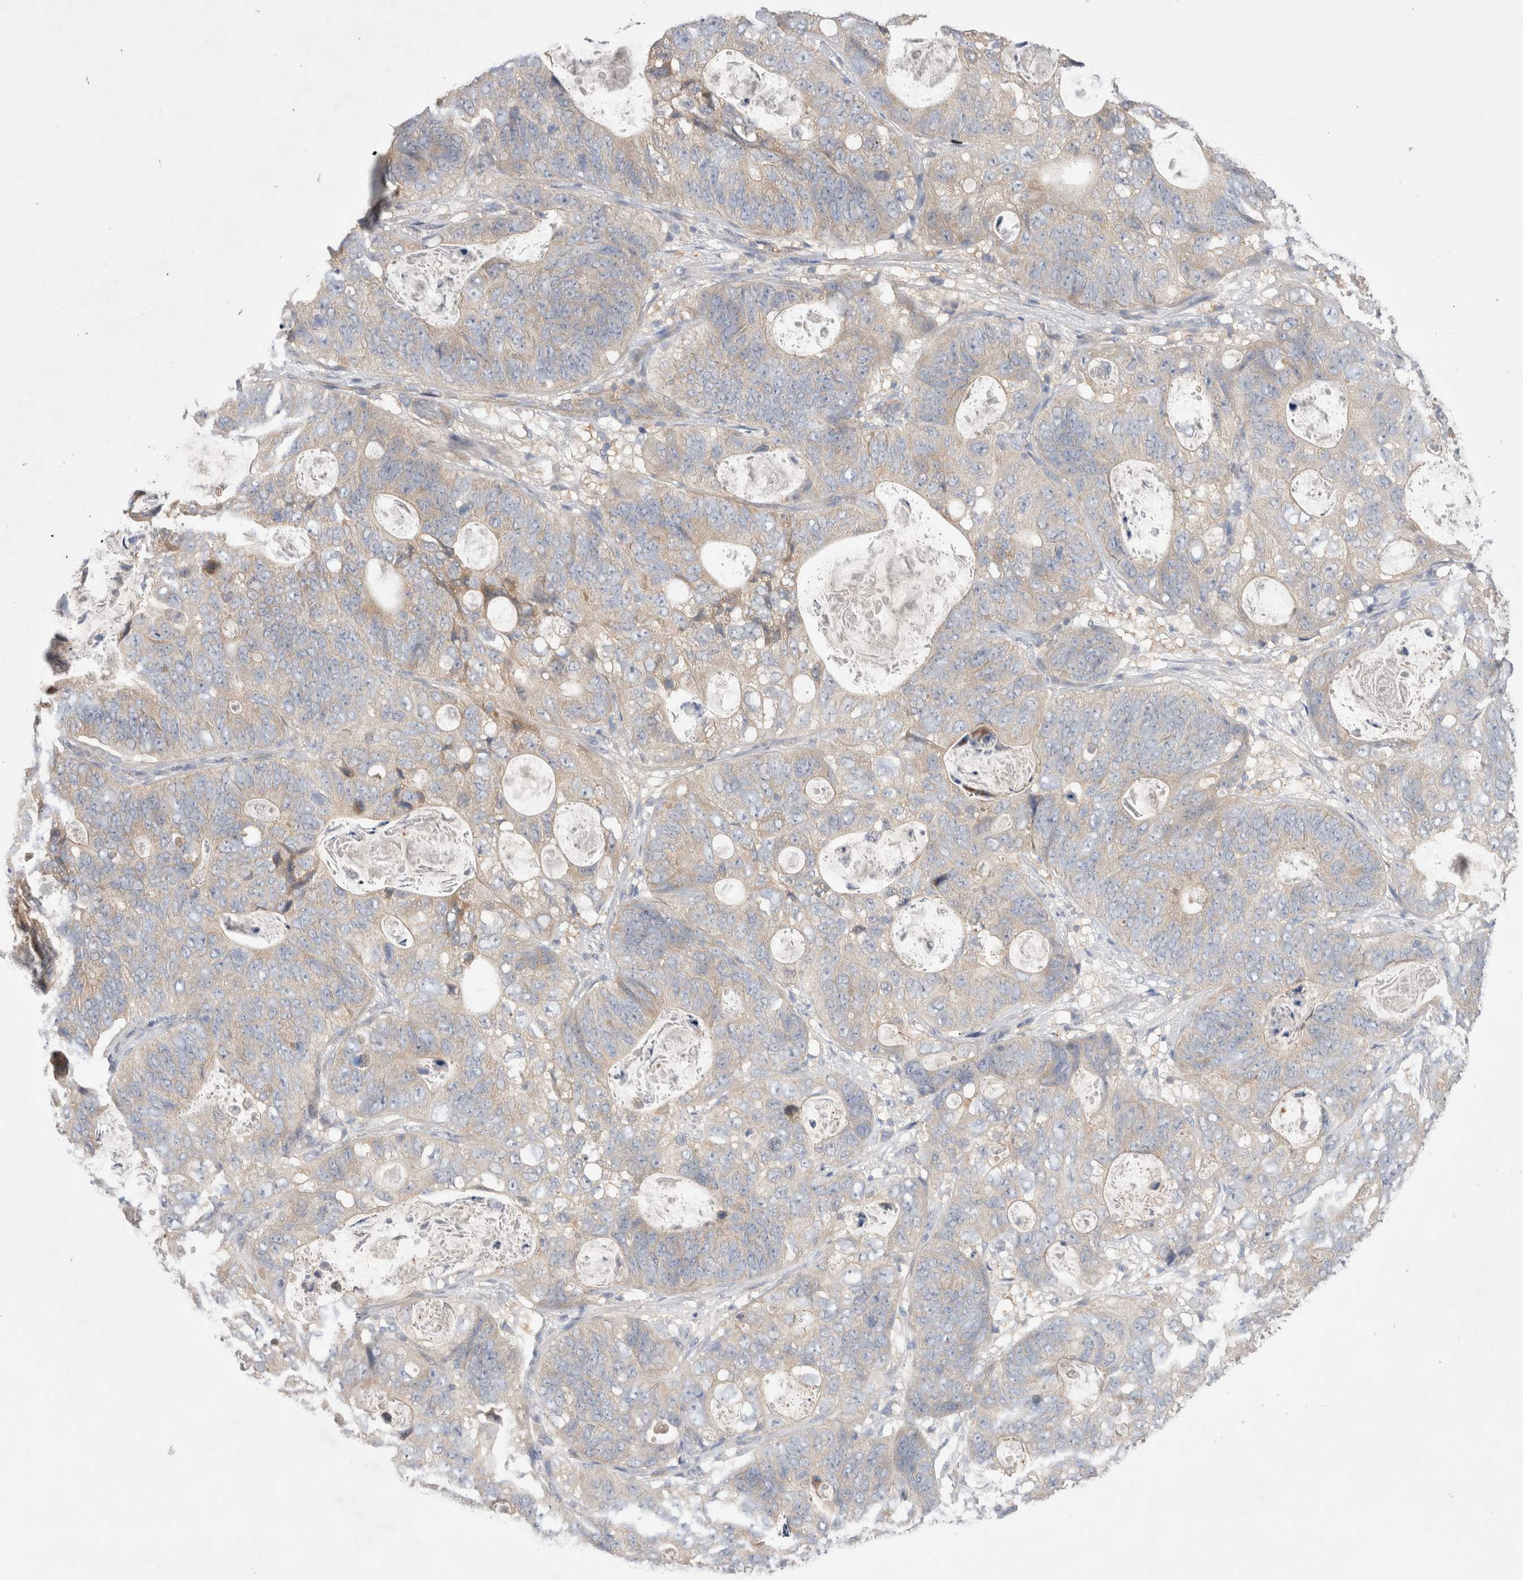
{"staining": {"intensity": "negative", "quantity": "none", "location": "none"}, "tissue": "stomach cancer", "cell_type": "Tumor cells", "image_type": "cancer", "snomed": [{"axis": "morphology", "description": "Normal tissue, NOS"}, {"axis": "morphology", "description": "Adenocarcinoma, NOS"}, {"axis": "topography", "description": "Stomach"}], "caption": "Stomach cancer (adenocarcinoma) was stained to show a protein in brown. There is no significant expression in tumor cells.", "gene": "IFT74", "patient": {"sex": "female", "age": 89}}